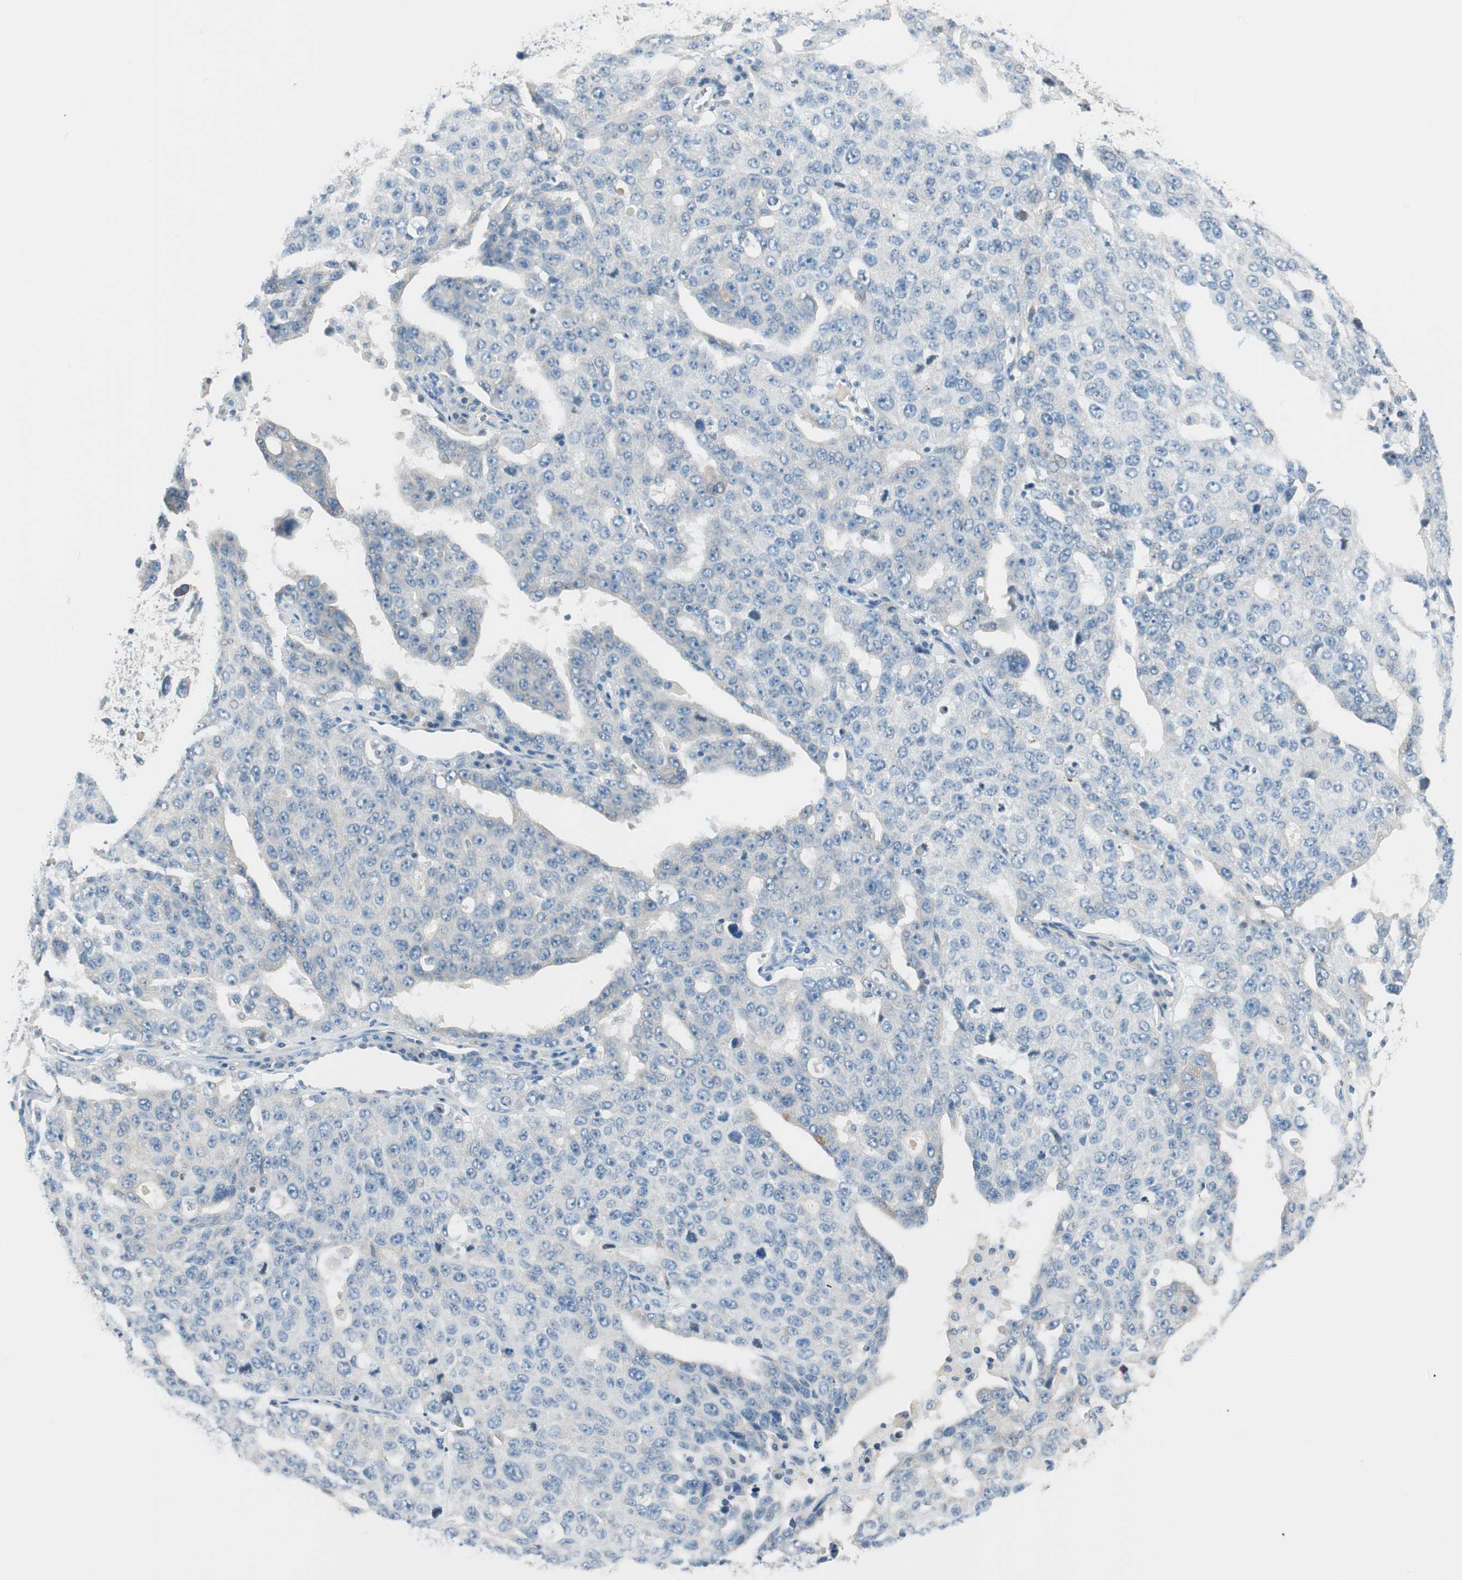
{"staining": {"intensity": "negative", "quantity": "none", "location": "none"}, "tissue": "ovarian cancer", "cell_type": "Tumor cells", "image_type": "cancer", "snomed": [{"axis": "morphology", "description": "Carcinoma, endometroid"}, {"axis": "topography", "description": "Ovary"}], "caption": "Tumor cells are negative for brown protein staining in ovarian endometroid carcinoma.", "gene": "GNAO1", "patient": {"sex": "female", "age": 62}}